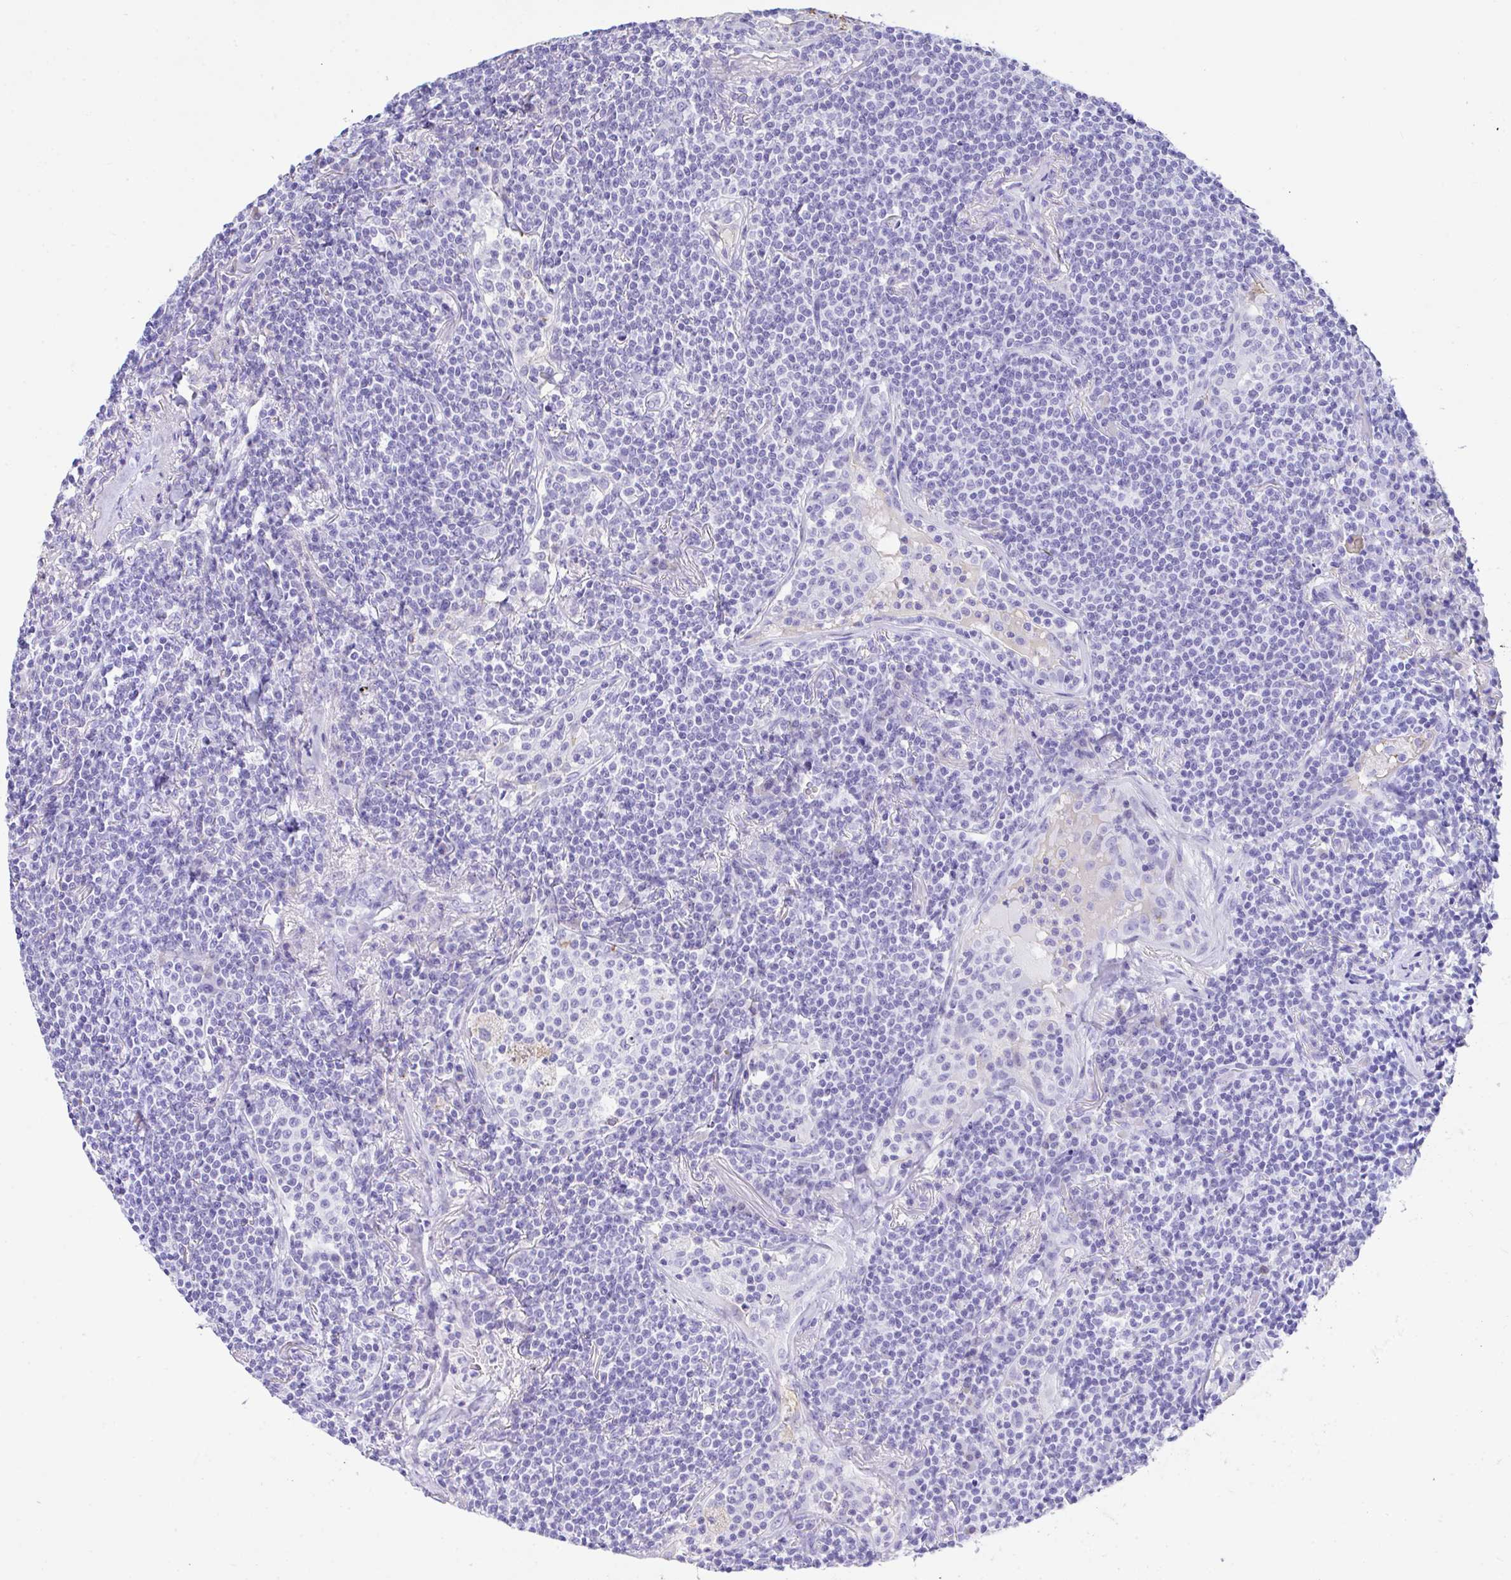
{"staining": {"intensity": "negative", "quantity": "none", "location": "none"}, "tissue": "lymphoma", "cell_type": "Tumor cells", "image_type": "cancer", "snomed": [{"axis": "morphology", "description": "Malignant lymphoma, non-Hodgkin's type, Low grade"}, {"axis": "topography", "description": "Lung"}], "caption": "High magnification brightfield microscopy of low-grade malignant lymphoma, non-Hodgkin's type stained with DAB (brown) and counterstained with hematoxylin (blue): tumor cells show no significant staining.", "gene": "AKR1D1", "patient": {"sex": "female", "age": 71}}